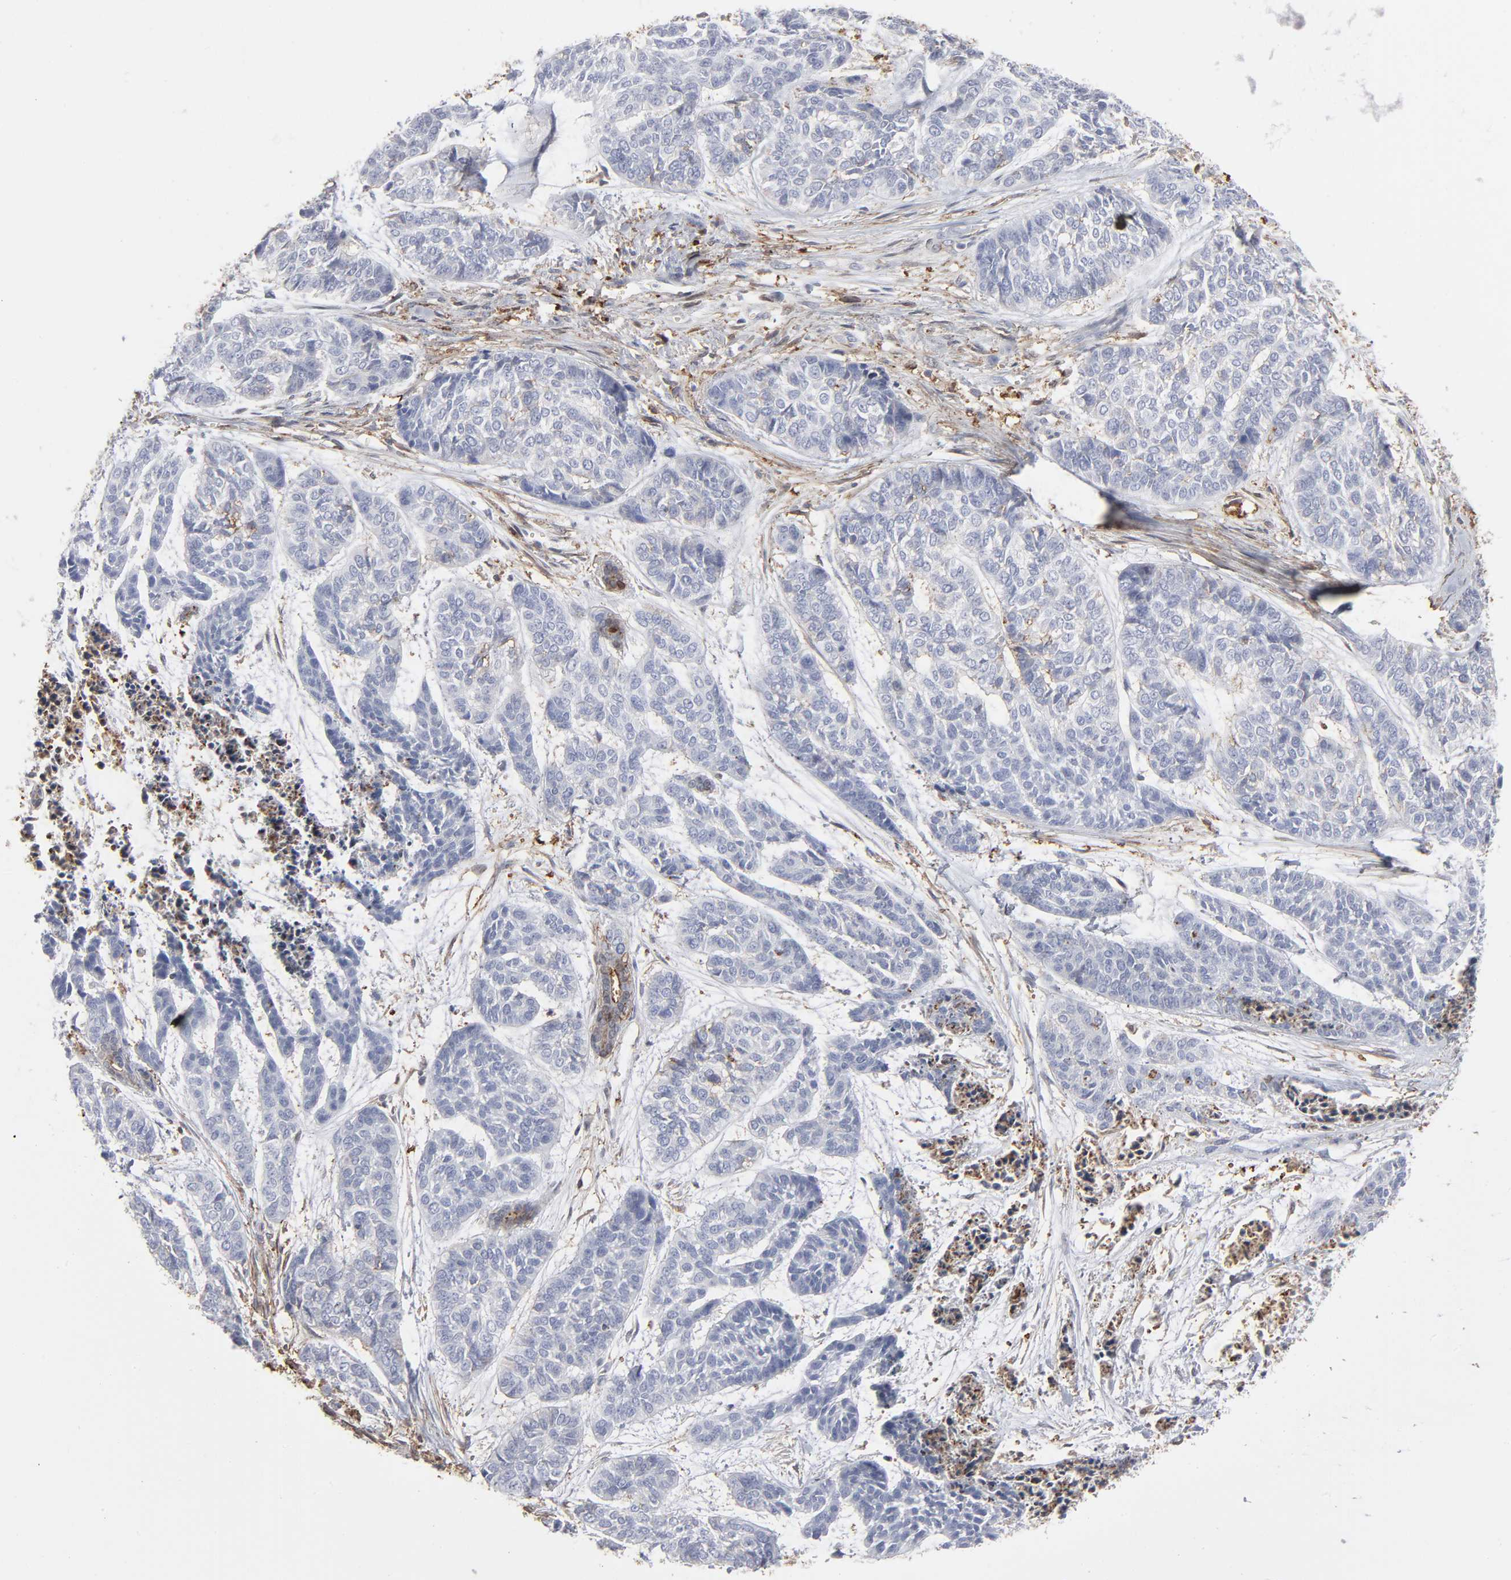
{"staining": {"intensity": "weak", "quantity": "<25%", "location": "cytoplasmic/membranous"}, "tissue": "skin cancer", "cell_type": "Tumor cells", "image_type": "cancer", "snomed": [{"axis": "morphology", "description": "Basal cell carcinoma"}, {"axis": "topography", "description": "Skin"}], "caption": "IHC of basal cell carcinoma (skin) demonstrates no staining in tumor cells.", "gene": "ANXA5", "patient": {"sex": "female", "age": 64}}